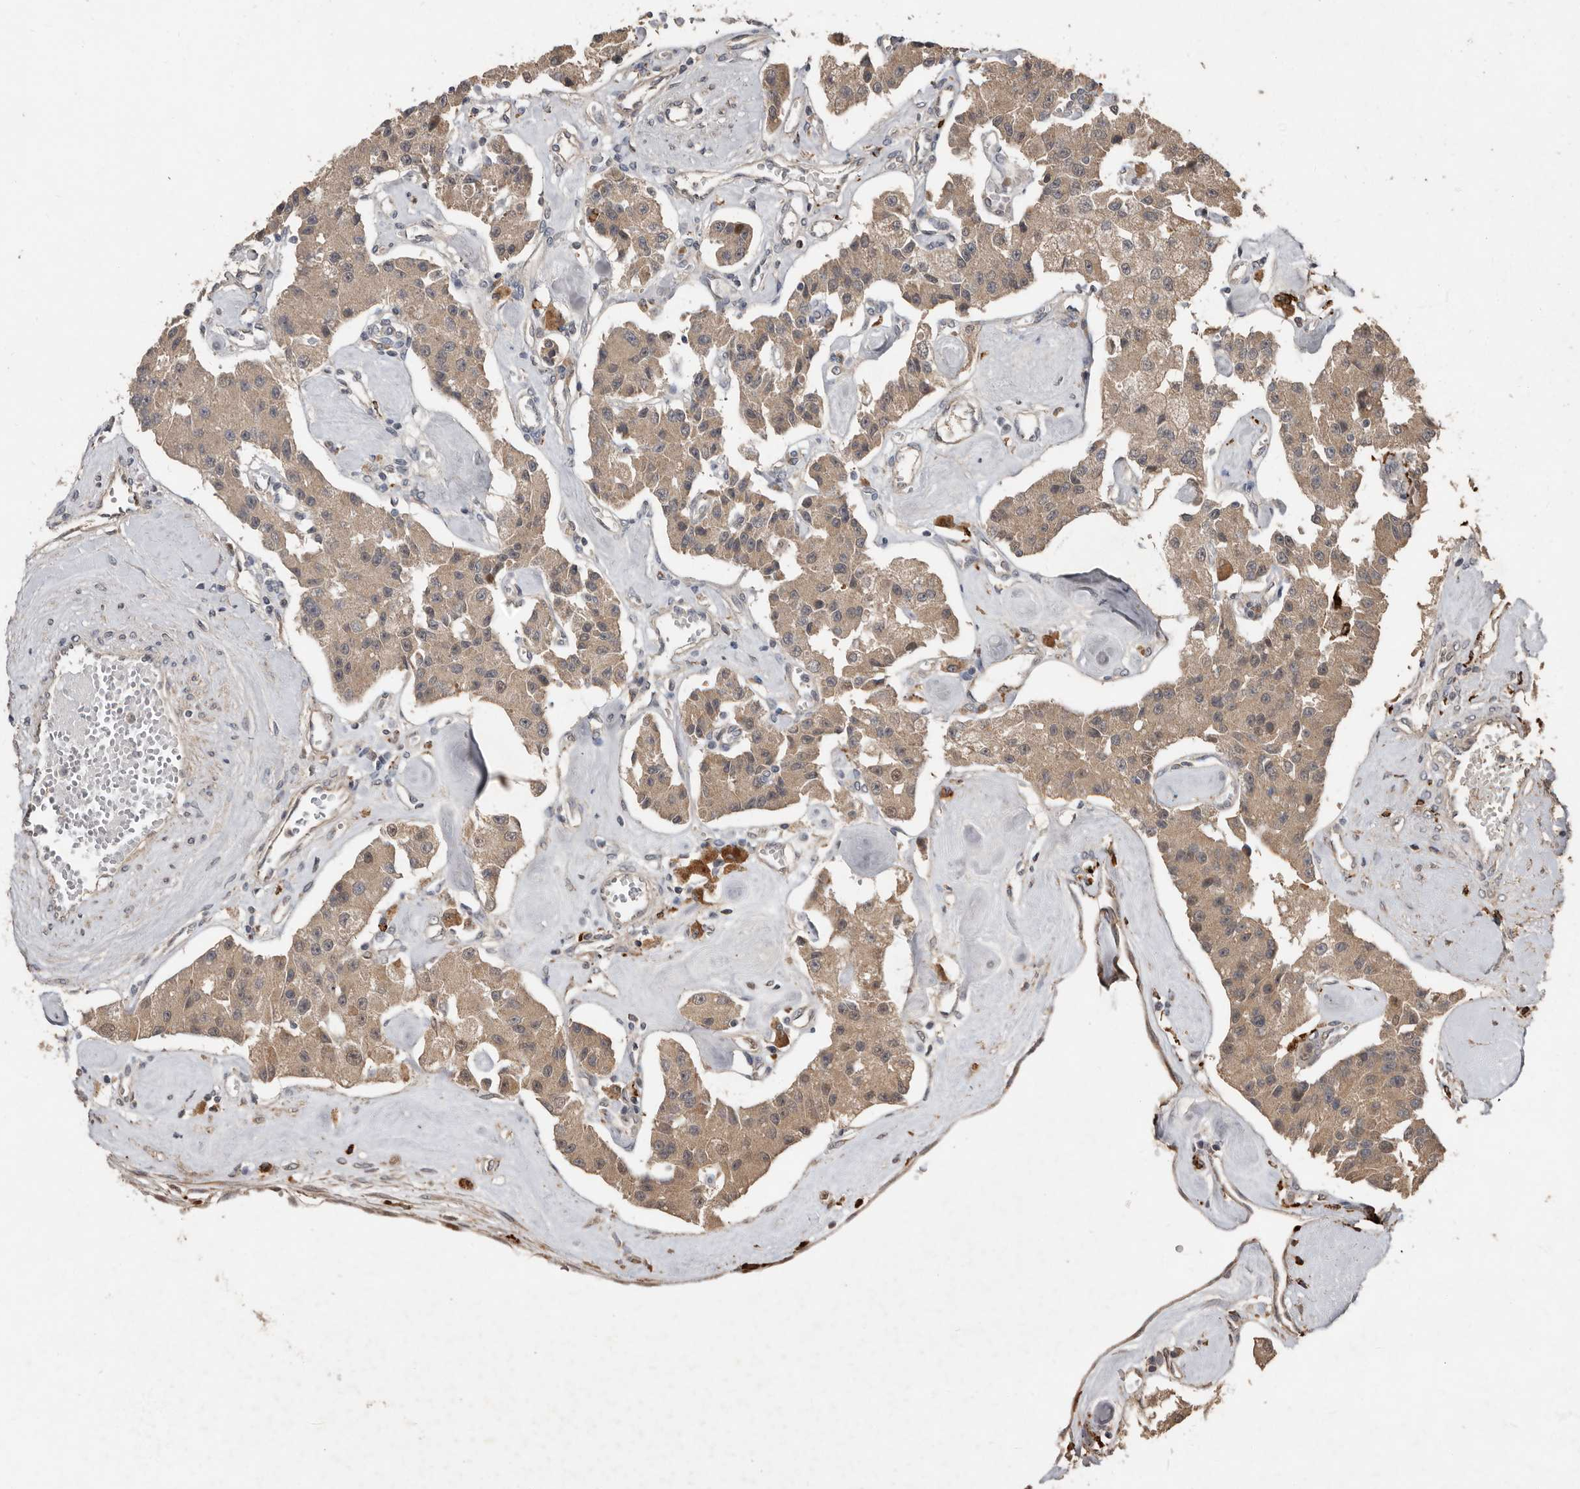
{"staining": {"intensity": "moderate", "quantity": ">75%", "location": "cytoplasmic/membranous"}, "tissue": "carcinoid", "cell_type": "Tumor cells", "image_type": "cancer", "snomed": [{"axis": "morphology", "description": "Carcinoid, malignant, NOS"}, {"axis": "topography", "description": "Pancreas"}], "caption": "An immunohistochemistry (IHC) photomicrograph of tumor tissue is shown. Protein staining in brown shows moderate cytoplasmic/membranous positivity in malignant carcinoid within tumor cells.", "gene": "KIF26B", "patient": {"sex": "male", "age": 41}}